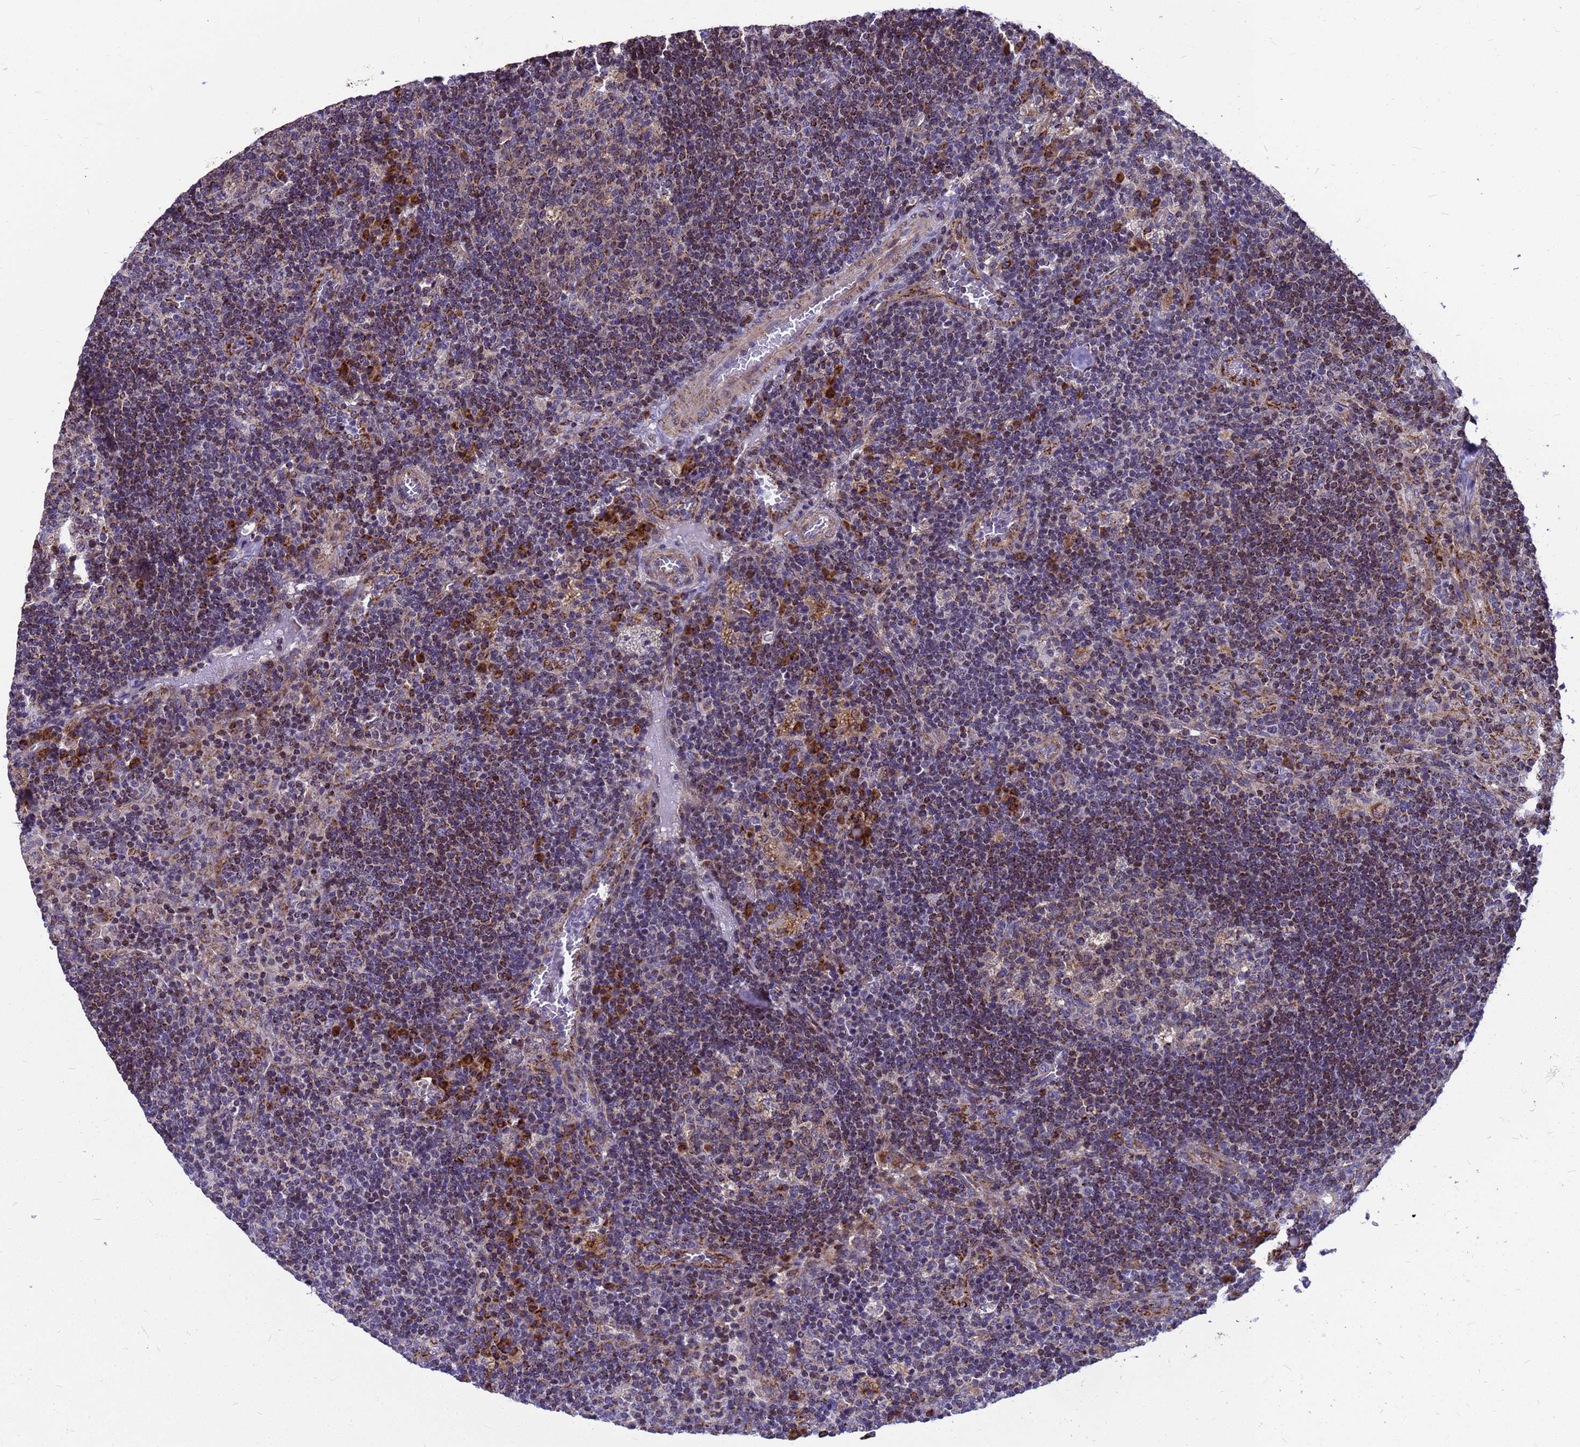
{"staining": {"intensity": "moderate", "quantity": "25%-75%", "location": "cytoplasmic/membranous"}, "tissue": "lymph node", "cell_type": "Germinal center cells", "image_type": "normal", "snomed": [{"axis": "morphology", "description": "Normal tissue, NOS"}, {"axis": "topography", "description": "Lymph node"}], "caption": "Moderate cytoplasmic/membranous expression for a protein is seen in approximately 25%-75% of germinal center cells of normal lymph node using IHC.", "gene": "CMC4", "patient": {"sex": "male", "age": 58}}